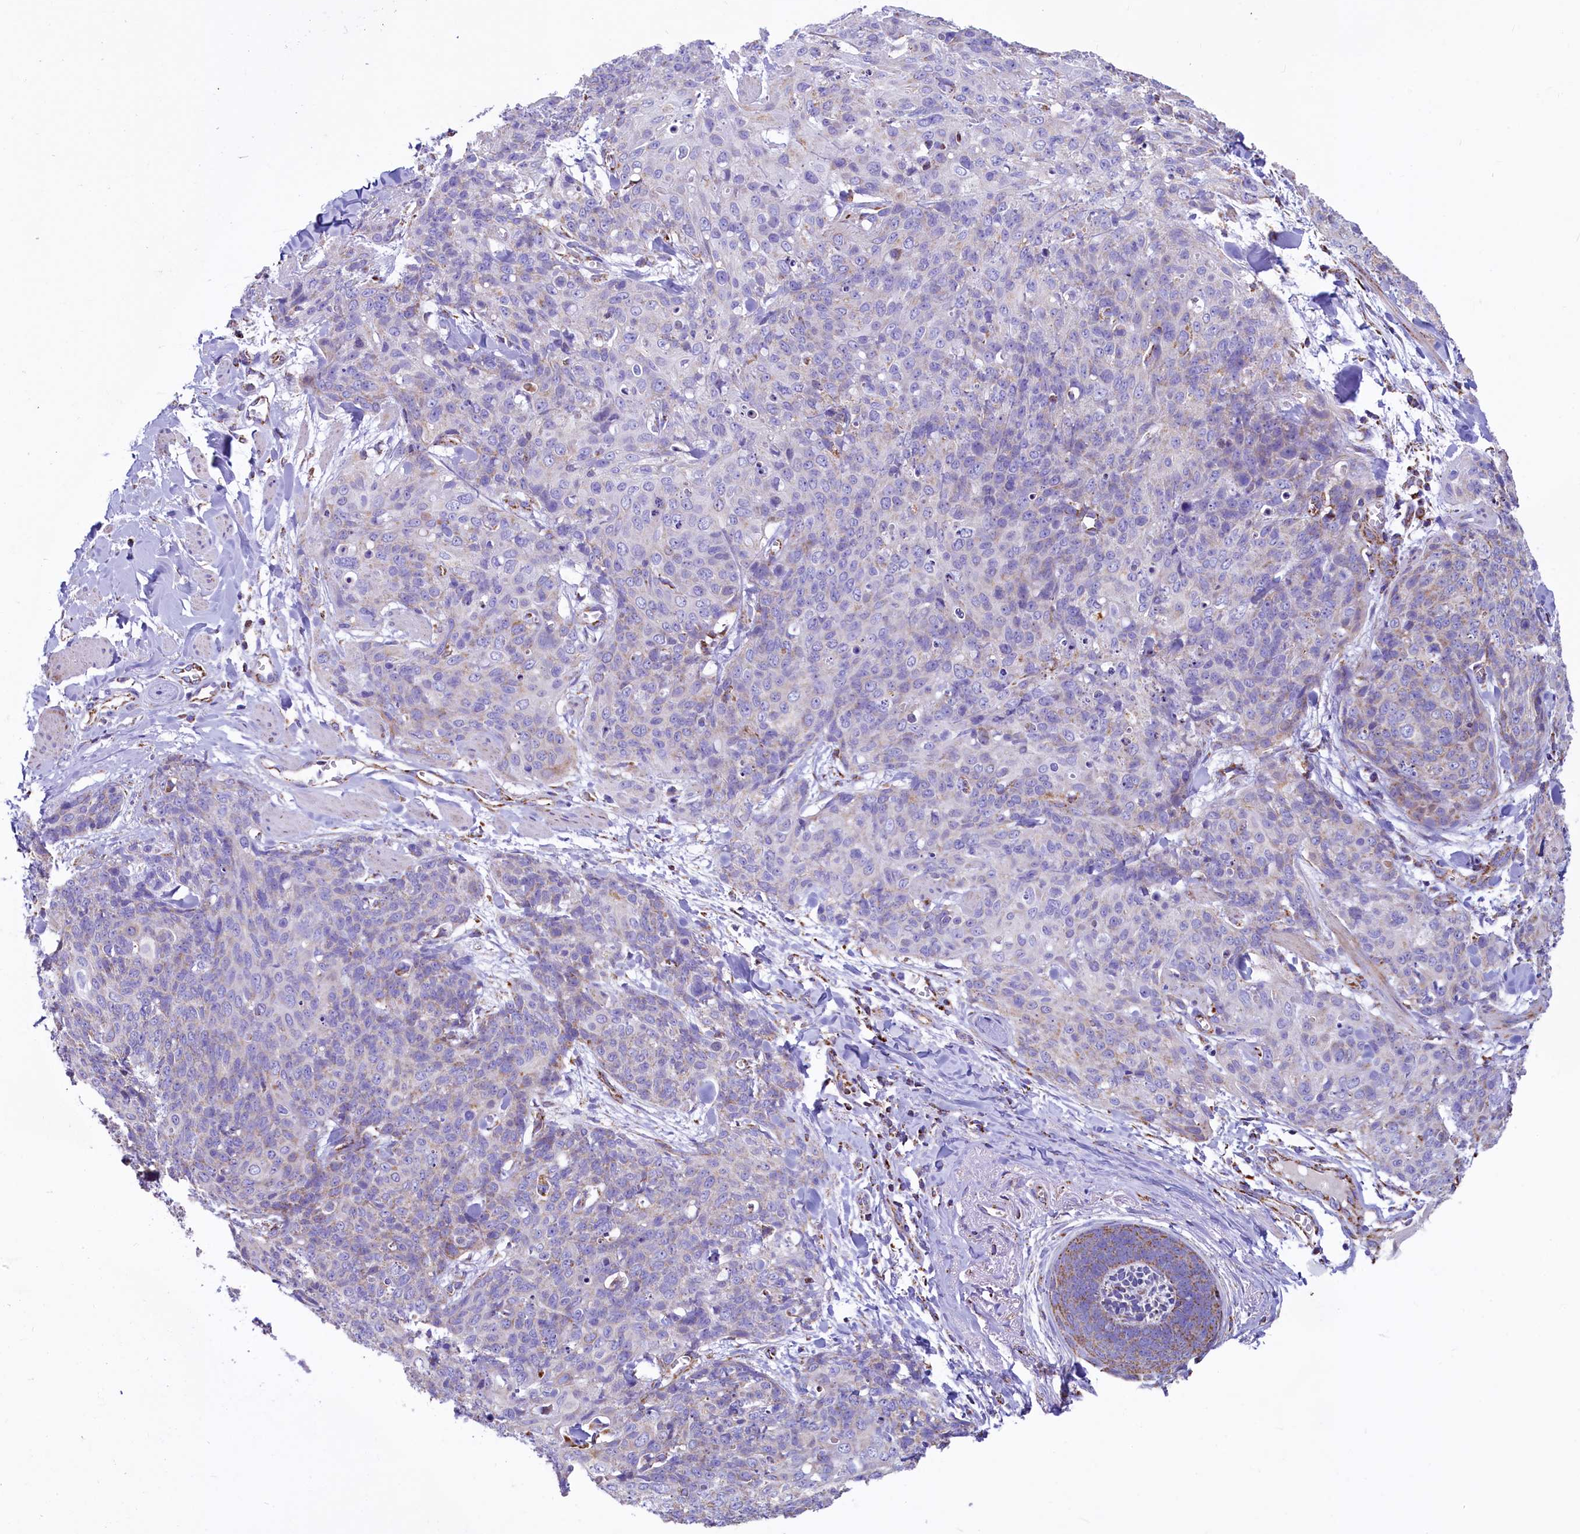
{"staining": {"intensity": "weak", "quantity": "<25%", "location": "cytoplasmic/membranous"}, "tissue": "skin cancer", "cell_type": "Tumor cells", "image_type": "cancer", "snomed": [{"axis": "morphology", "description": "Squamous cell carcinoma, NOS"}, {"axis": "topography", "description": "Skin"}, {"axis": "topography", "description": "Vulva"}], "caption": "Micrograph shows no protein expression in tumor cells of skin squamous cell carcinoma tissue.", "gene": "IDH3A", "patient": {"sex": "female", "age": 85}}